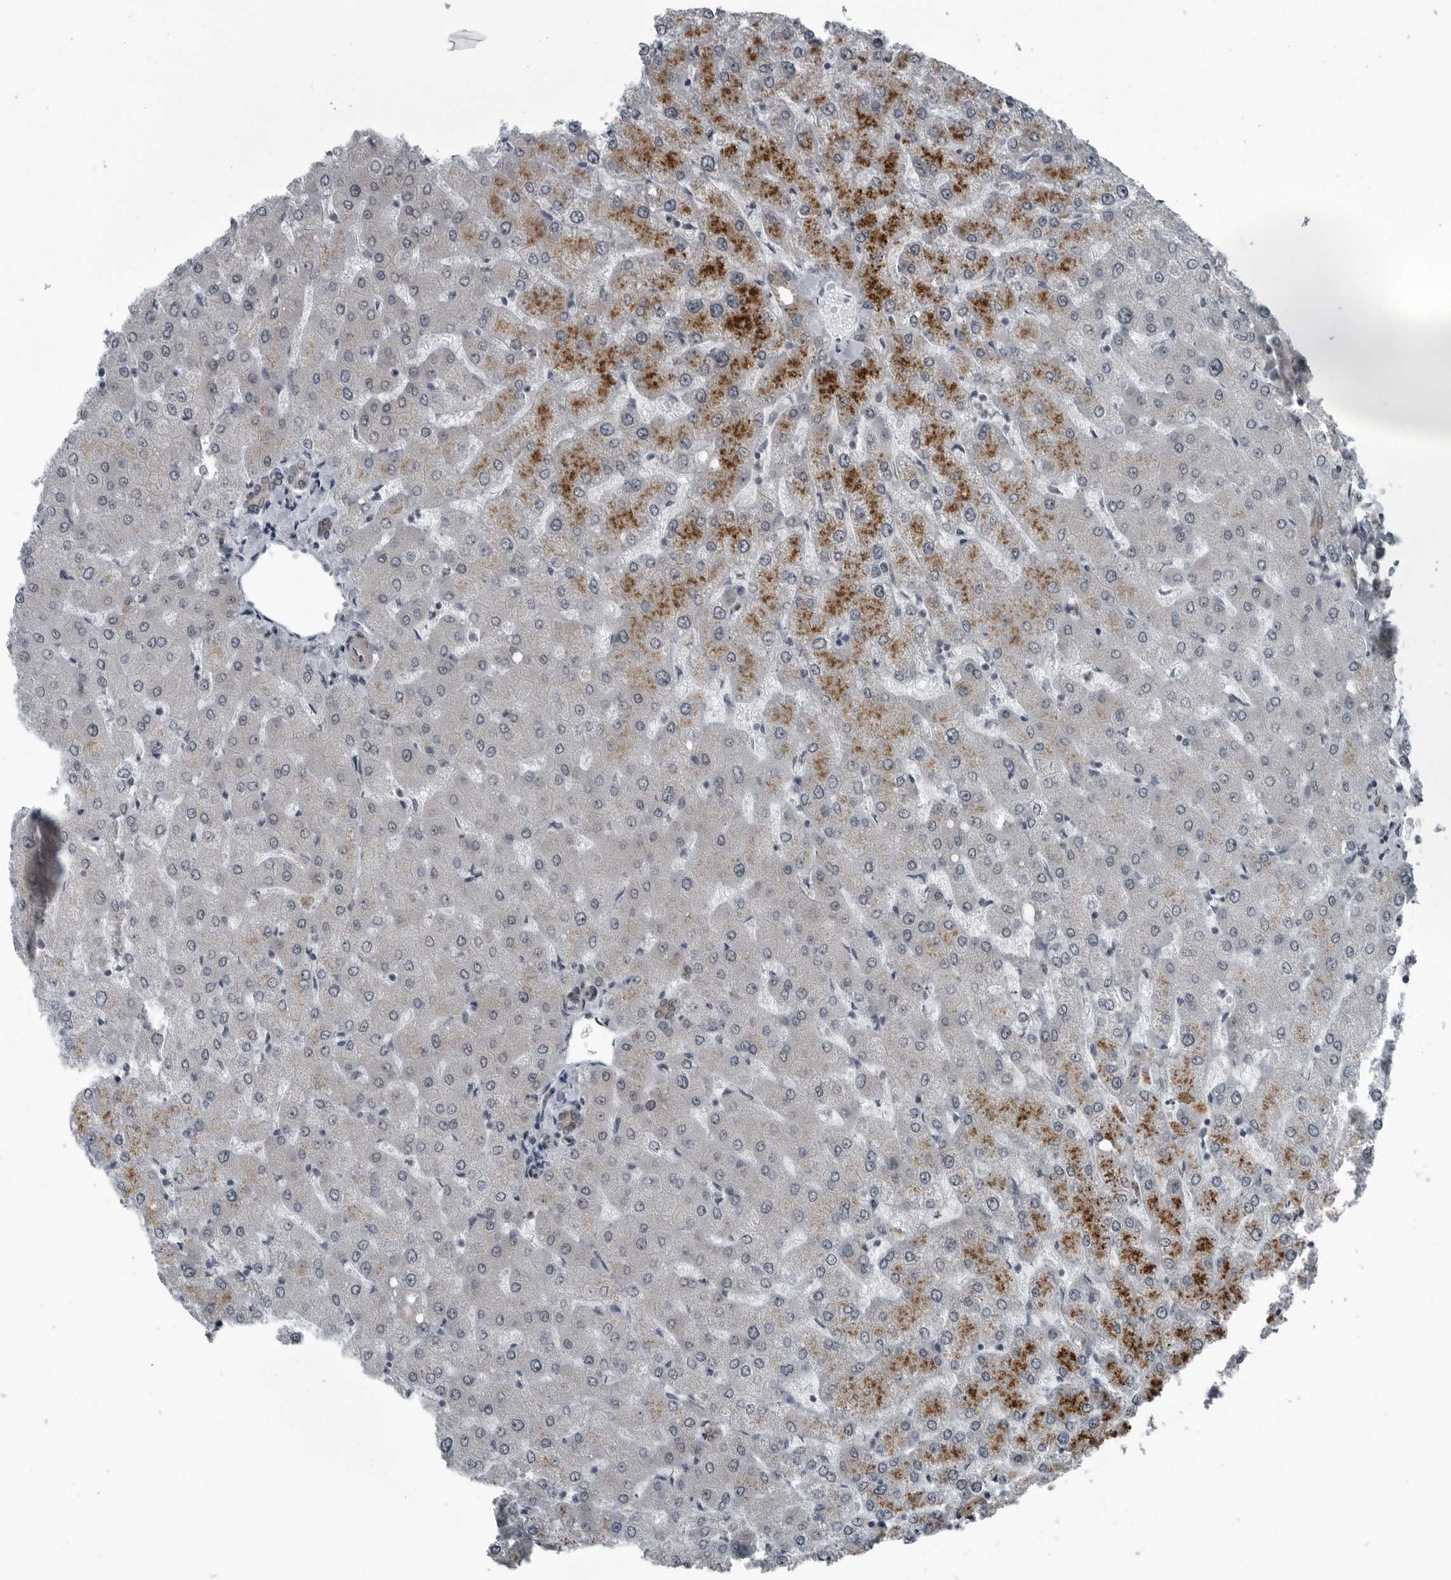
{"staining": {"intensity": "weak", "quantity": "<25%", "location": "cytoplasmic/membranous"}, "tissue": "liver", "cell_type": "Cholangiocytes", "image_type": "normal", "snomed": [{"axis": "morphology", "description": "Normal tissue, NOS"}, {"axis": "topography", "description": "Liver"}], "caption": "The IHC micrograph has no significant positivity in cholangiocytes of liver. (Brightfield microscopy of DAB immunohistochemistry at high magnification).", "gene": "DNAAF11", "patient": {"sex": "female", "age": 54}}